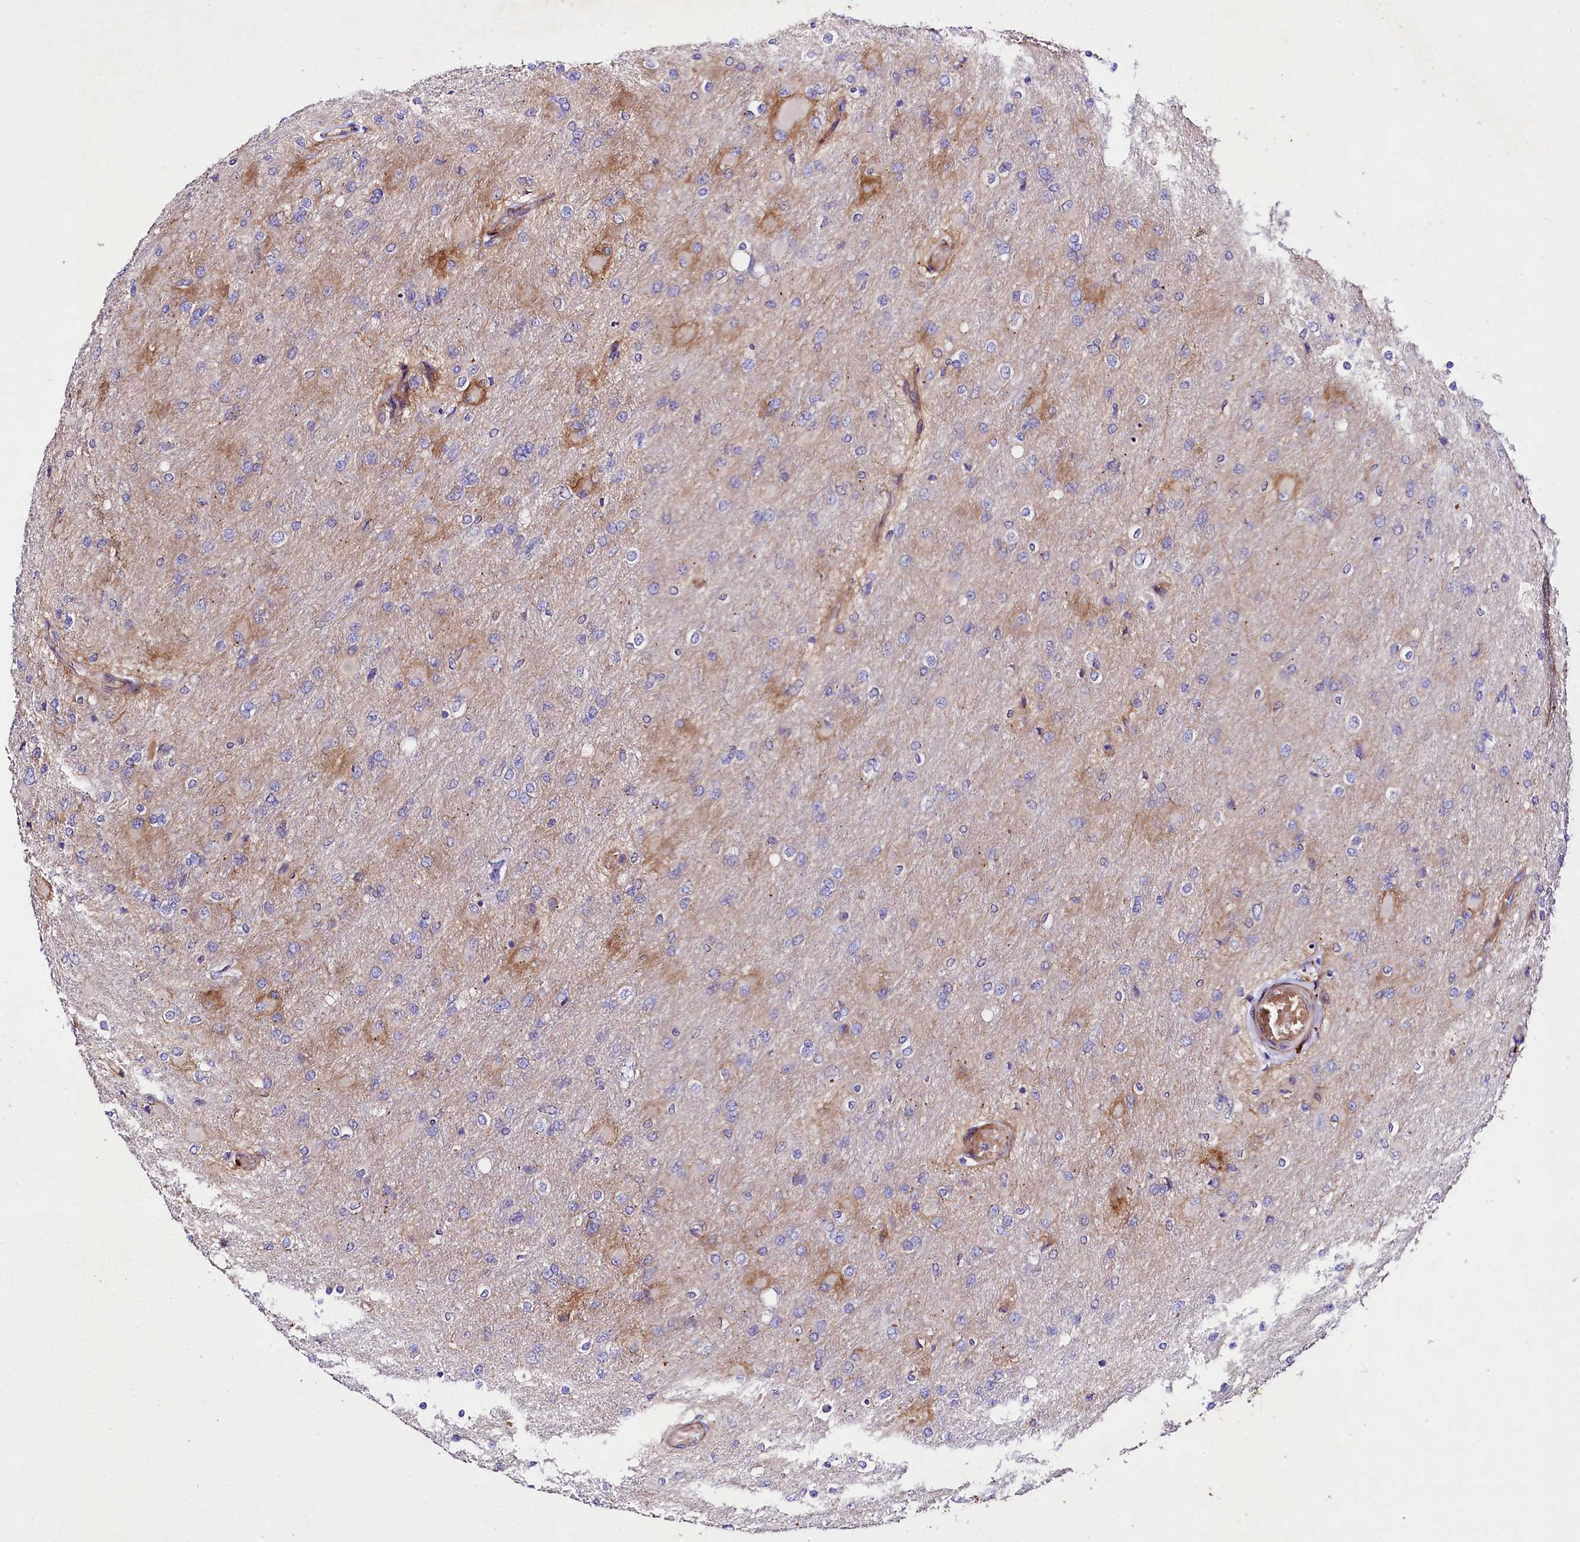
{"staining": {"intensity": "negative", "quantity": "none", "location": "none"}, "tissue": "glioma", "cell_type": "Tumor cells", "image_type": "cancer", "snomed": [{"axis": "morphology", "description": "Glioma, malignant, High grade"}, {"axis": "topography", "description": "Cerebral cortex"}], "caption": "High power microscopy image of an immunohistochemistry micrograph of high-grade glioma (malignant), revealing no significant expression in tumor cells. (Stains: DAB immunohistochemistry (IHC) with hematoxylin counter stain, Microscopy: brightfield microscopy at high magnification).", "gene": "SLC7A1", "patient": {"sex": "female", "age": 36}}